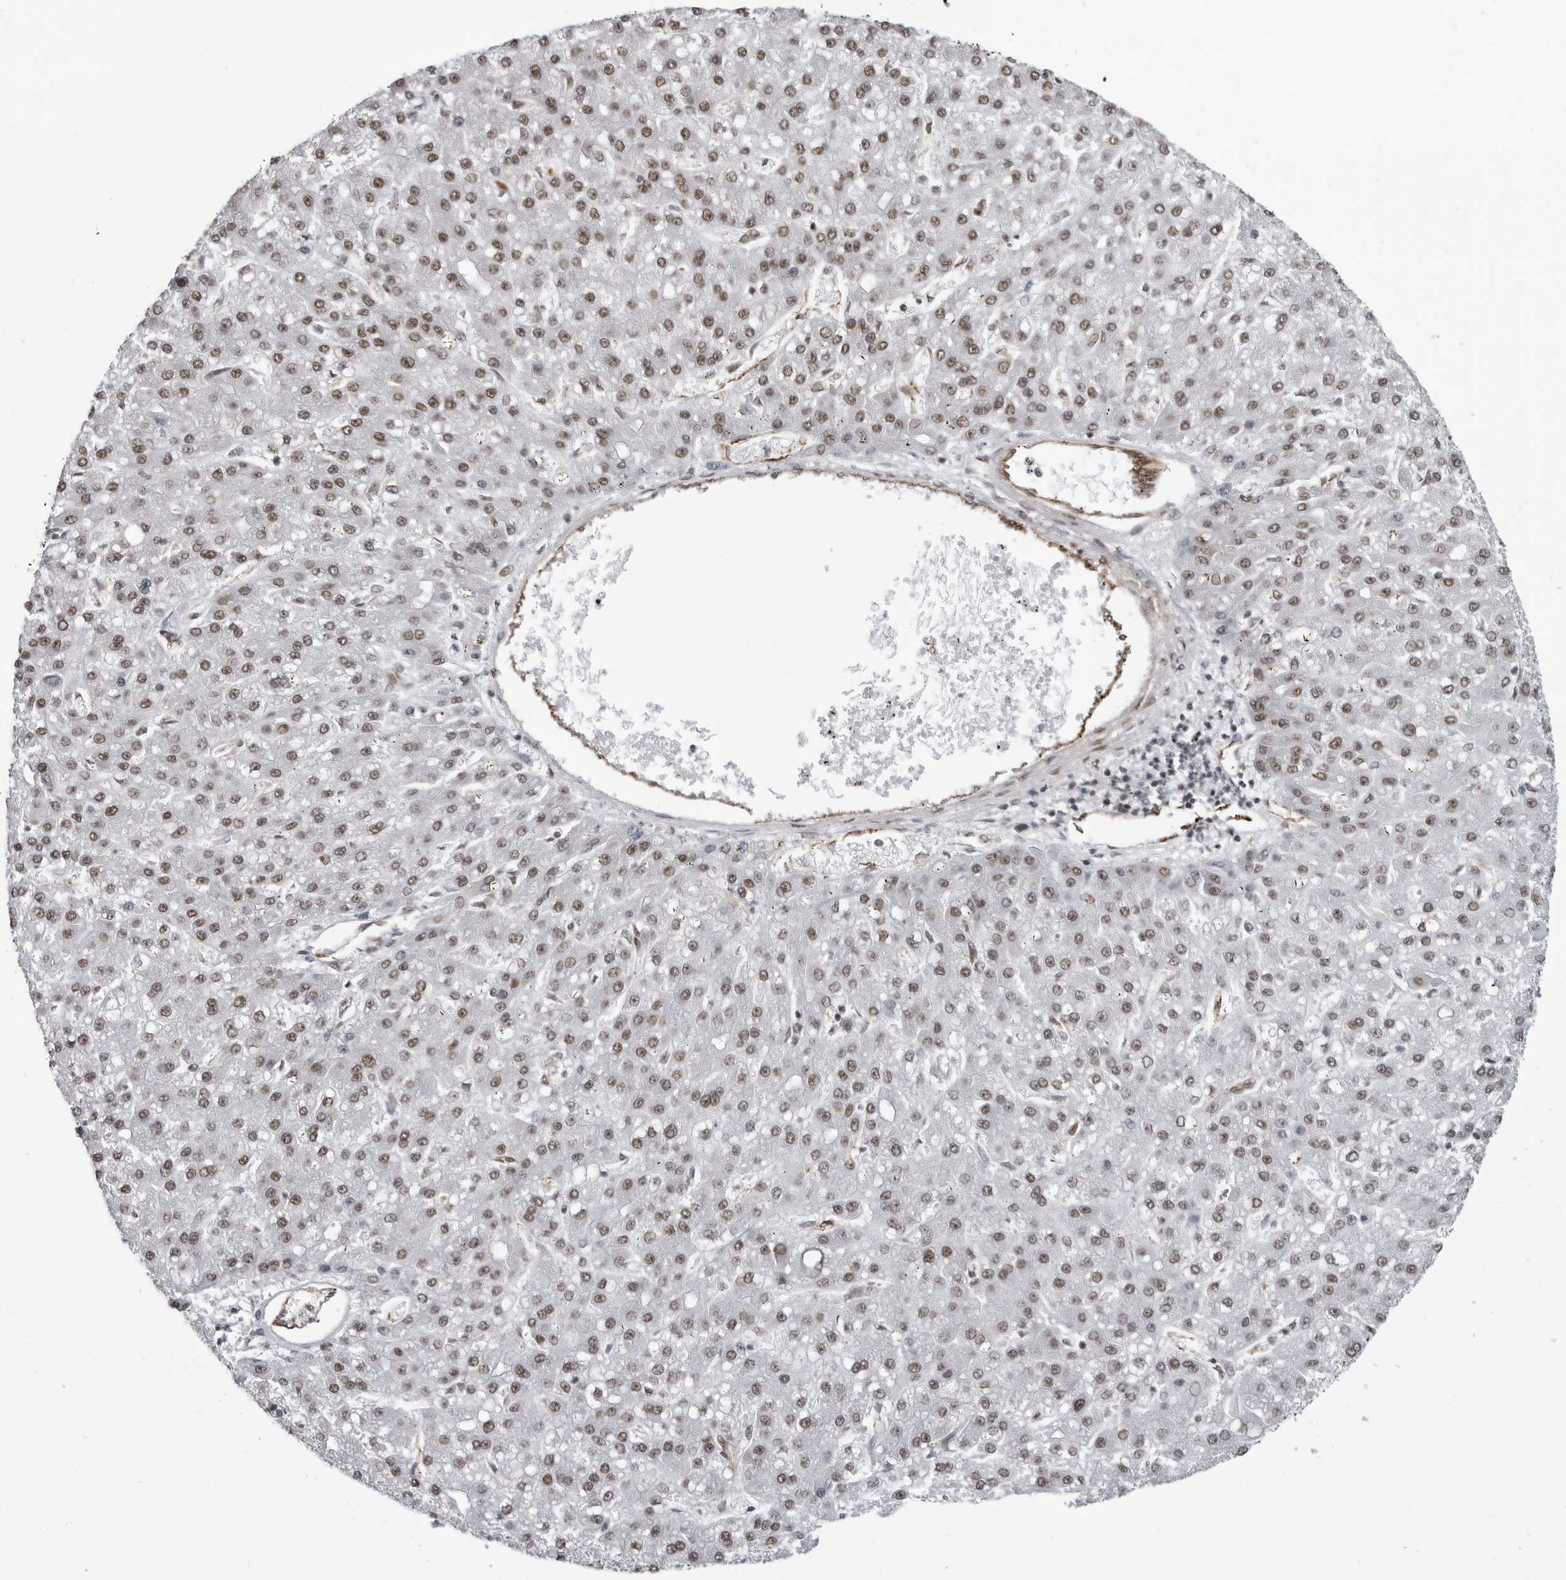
{"staining": {"intensity": "moderate", "quantity": ">75%", "location": "nuclear"}, "tissue": "liver cancer", "cell_type": "Tumor cells", "image_type": "cancer", "snomed": [{"axis": "morphology", "description": "Carcinoma, Hepatocellular, NOS"}, {"axis": "topography", "description": "Liver"}], "caption": "This is a photomicrograph of immunohistochemistry staining of hepatocellular carcinoma (liver), which shows moderate staining in the nuclear of tumor cells.", "gene": "RNF26", "patient": {"sex": "male", "age": 67}}